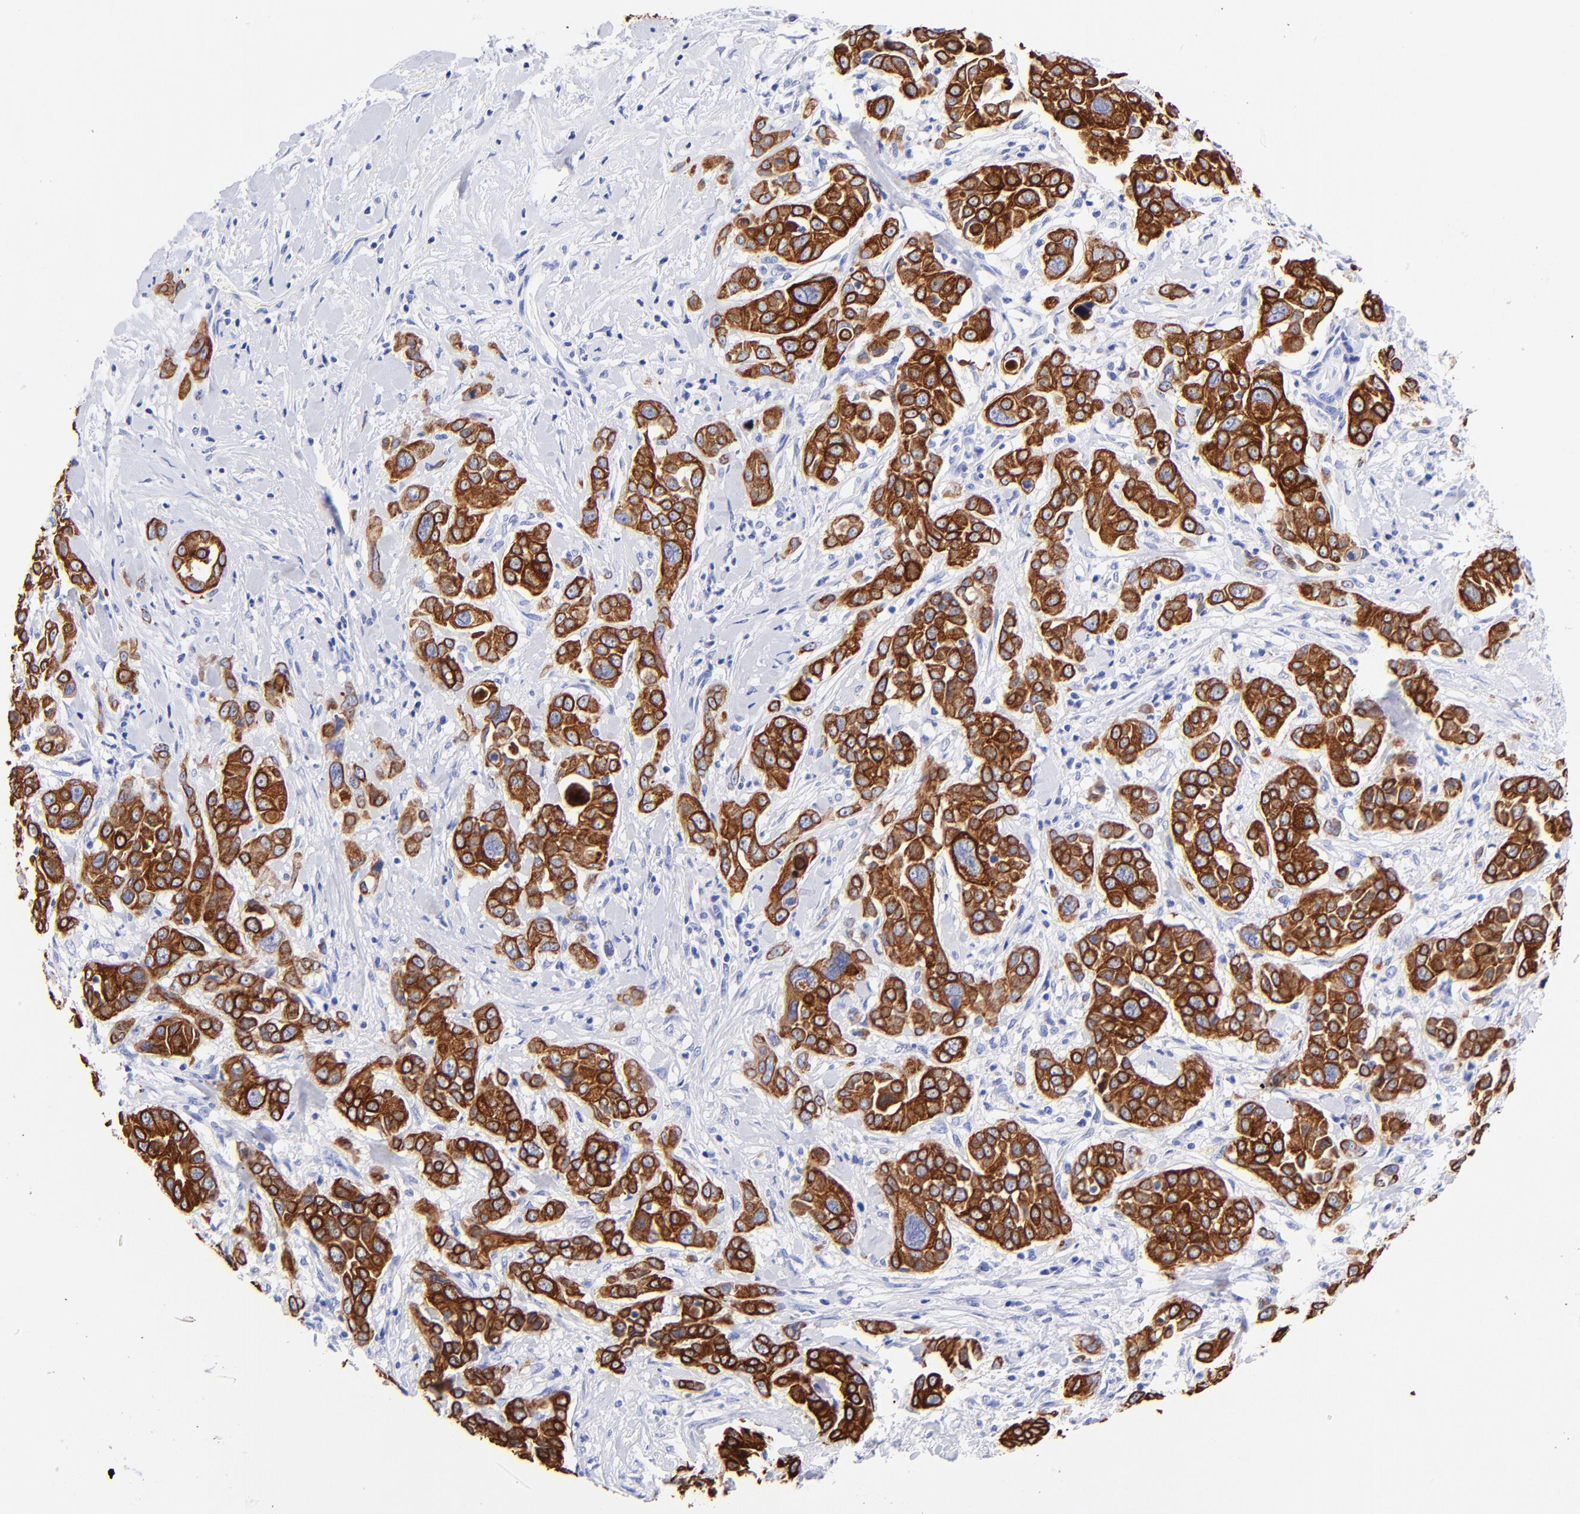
{"staining": {"intensity": "strong", "quantity": ">75%", "location": "cytoplasmic/membranous"}, "tissue": "pancreatic cancer", "cell_type": "Tumor cells", "image_type": "cancer", "snomed": [{"axis": "morphology", "description": "Adenocarcinoma, NOS"}, {"axis": "topography", "description": "Pancreas"}], "caption": "Tumor cells exhibit high levels of strong cytoplasmic/membranous staining in about >75% of cells in pancreatic adenocarcinoma.", "gene": "KRT19", "patient": {"sex": "female", "age": 52}}